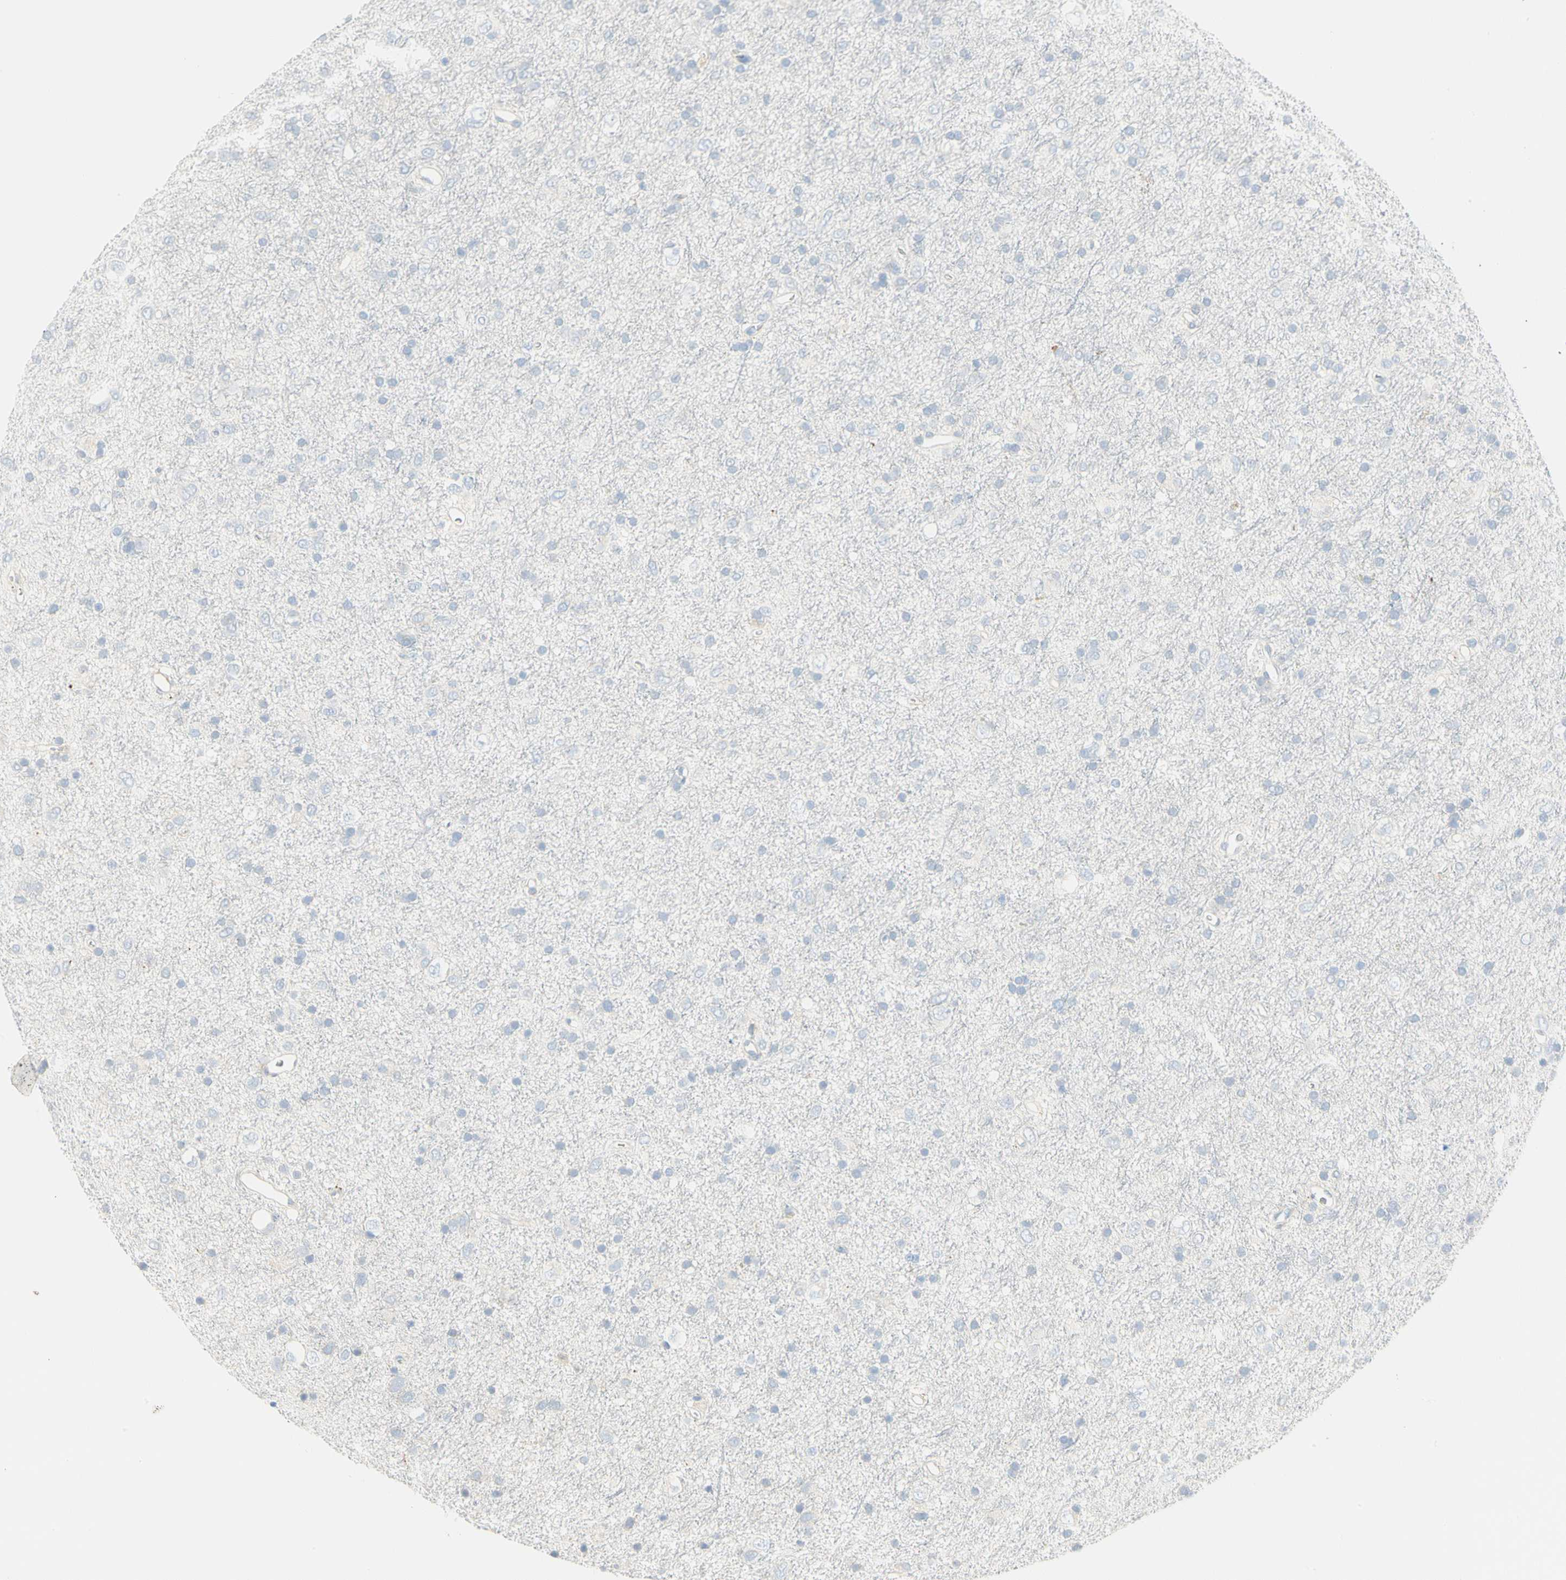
{"staining": {"intensity": "negative", "quantity": "none", "location": "none"}, "tissue": "glioma", "cell_type": "Tumor cells", "image_type": "cancer", "snomed": [{"axis": "morphology", "description": "Glioma, malignant, Low grade"}, {"axis": "topography", "description": "Brain"}], "caption": "Tumor cells show no significant staining in malignant glioma (low-grade).", "gene": "TNFSF11", "patient": {"sex": "male", "age": 77}}